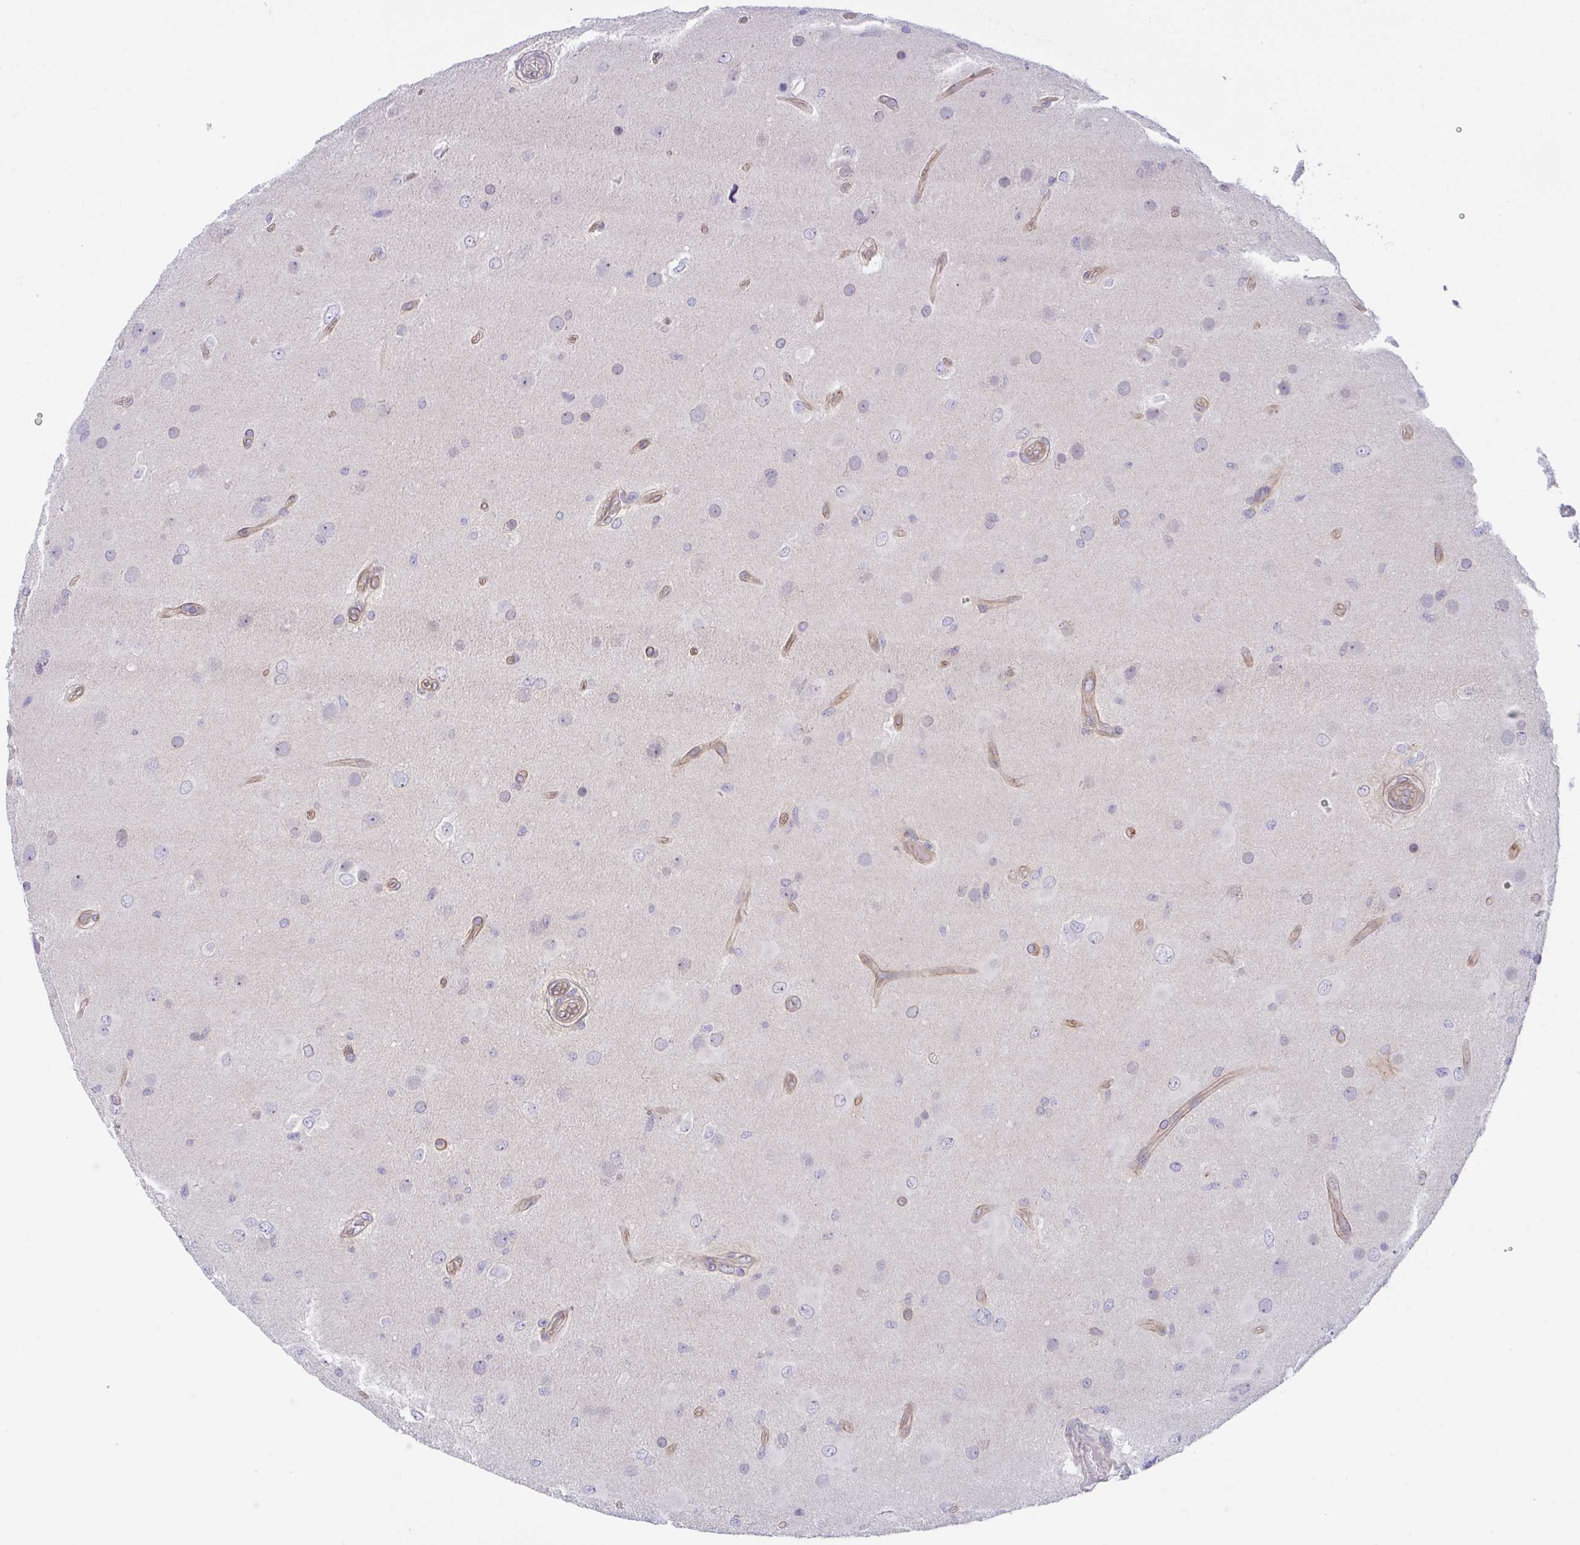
{"staining": {"intensity": "negative", "quantity": "none", "location": "none"}, "tissue": "glioma", "cell_type": "Tumor cells", "image_type": "cancer", "snomed": [{"axis": "morphology", "description": "Glioma, malignant, High grade"}, {"axis": "topography", "description": "Brain"}], "caption": "There is no significant expression in tumor cells of malignant glioma (high-grade).", "gene": "ZBED3", "patient": {"sex": "male", "age": 53}}